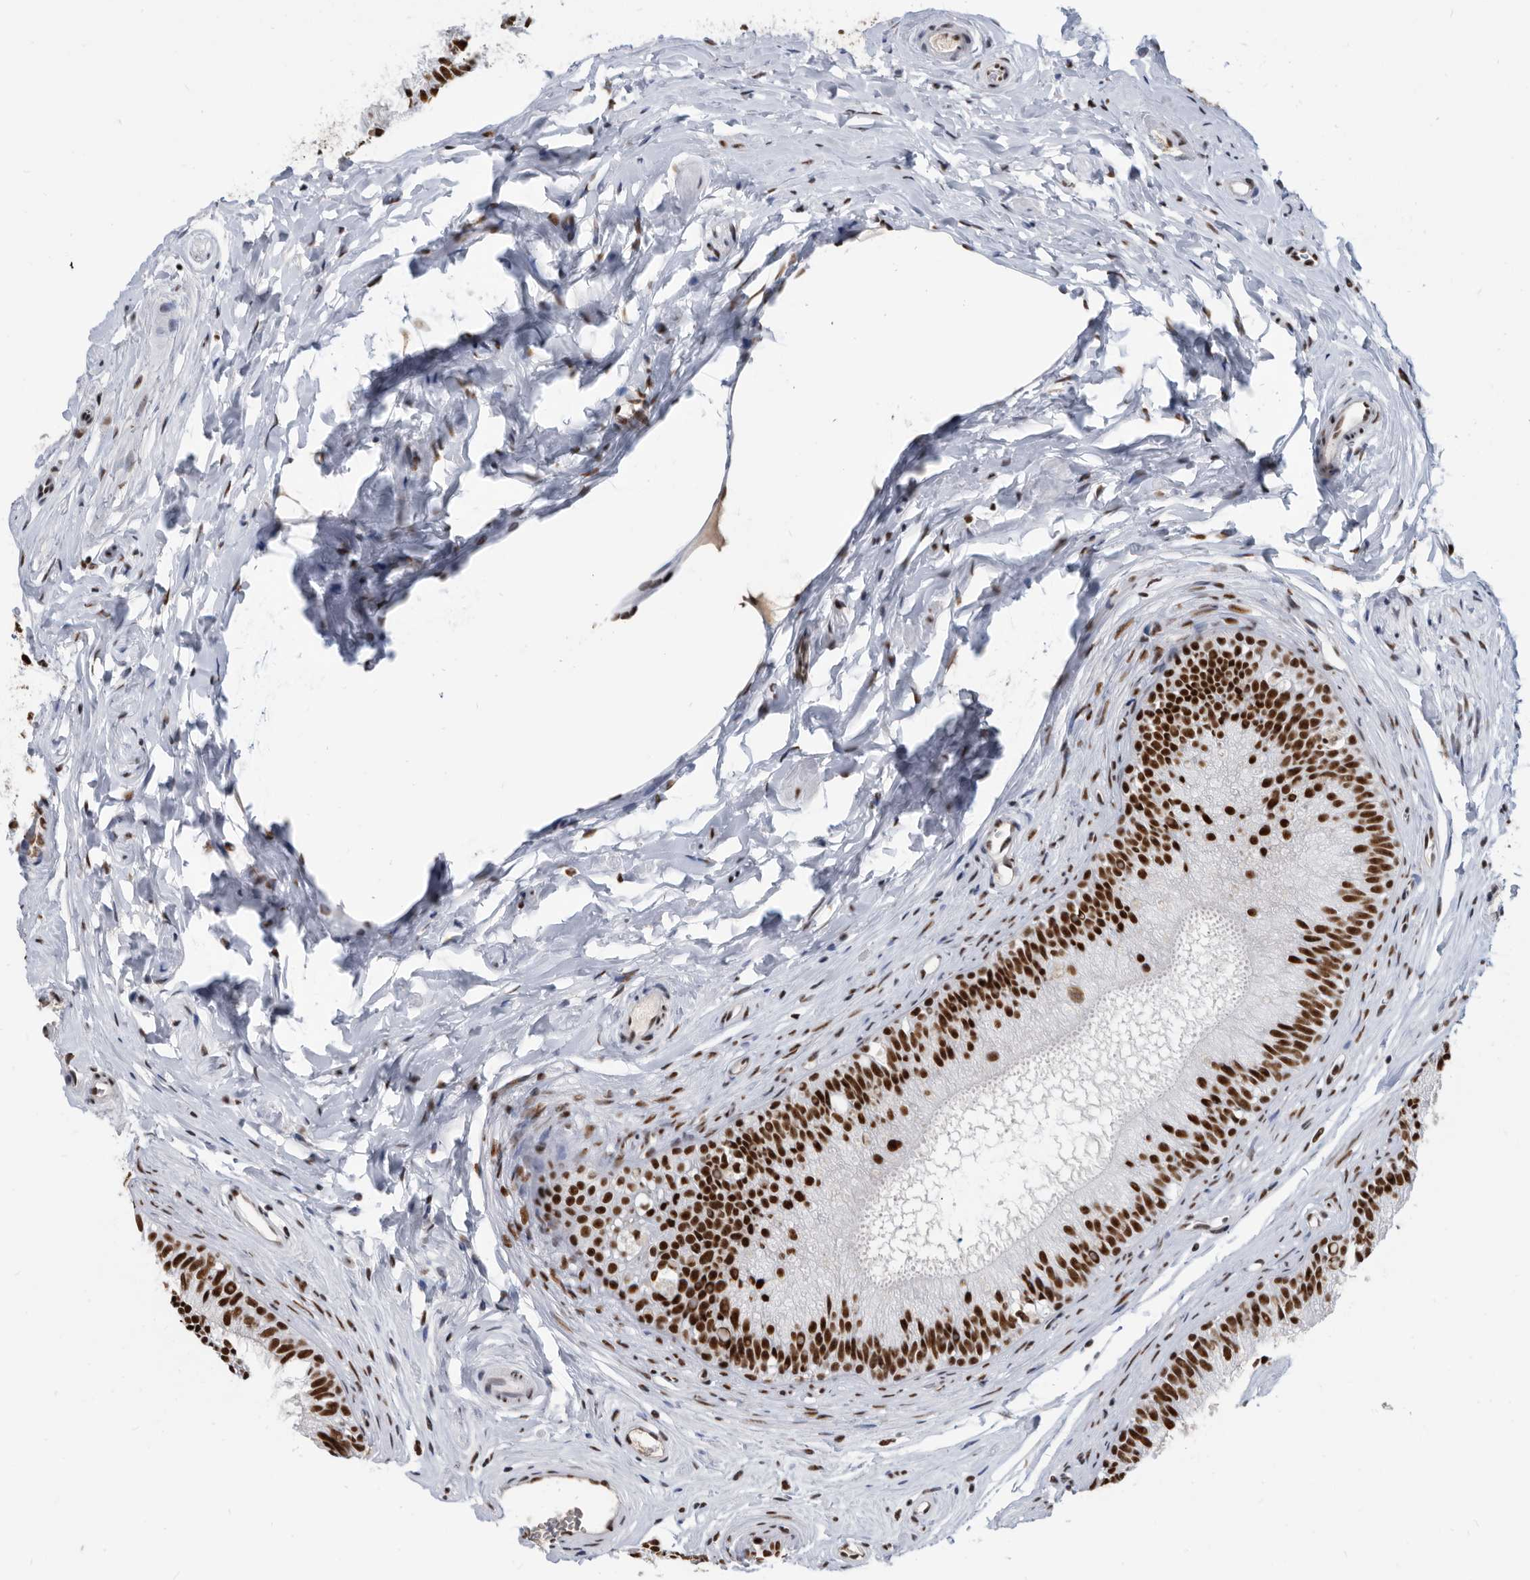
{"staining": {"intensity": "strong", "quantity": ">75%", "location": "nuclear"}, "tissue": "epididymis", "cell_type": "Glandular cells", "image_type": "normal", "snomed": [{"axis": "morphology", "description": "Normal tissue, NOS"}, {"axis": "topography", "description": "Epididymis"}], "caption": "This is a histology image of immunohistochemistry (IHC) staining of benign epididymis, which shows strong expression in the nuclear of glandular cells.", "gene": "SF3A1", "patient": {"sex": "male", "age": 29}}